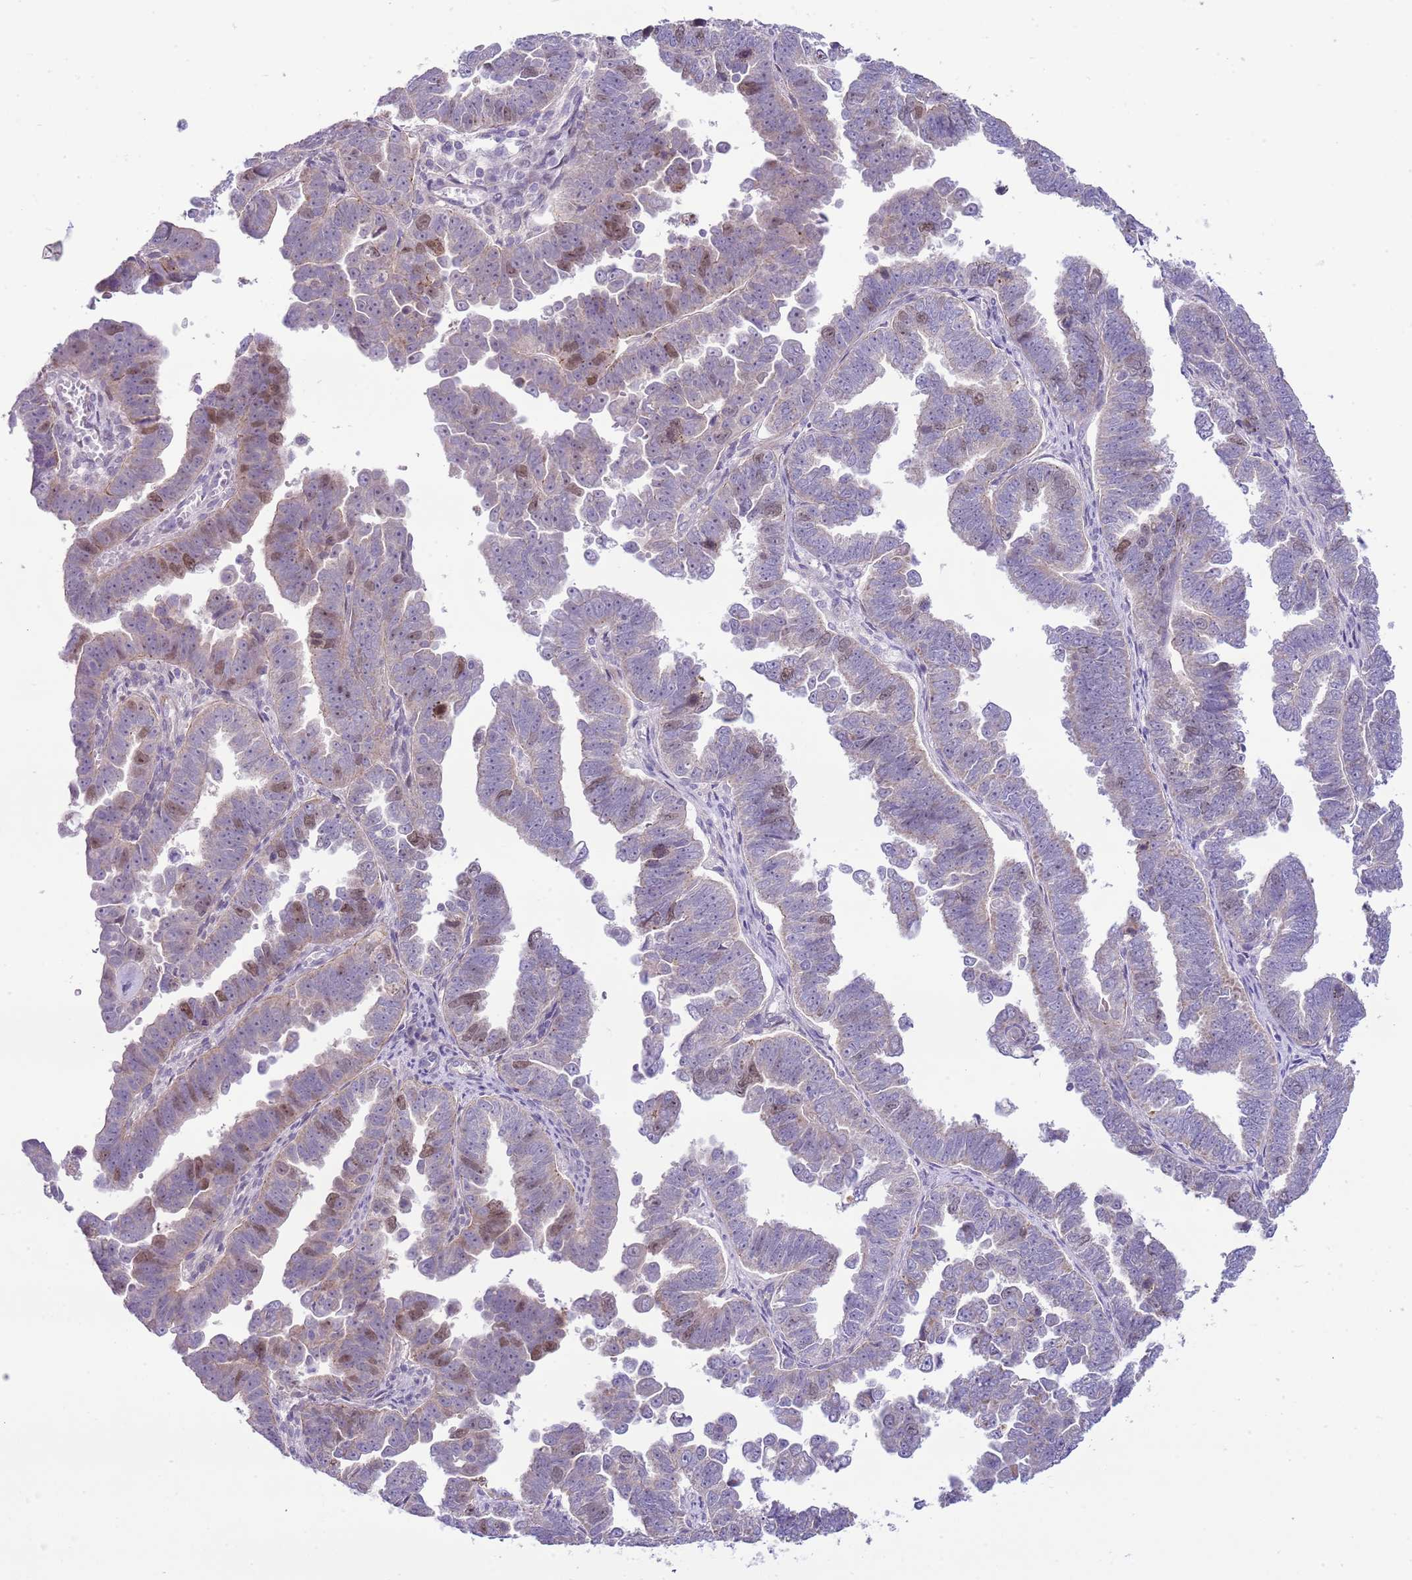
{"staining": {"intensity": "moderate", "quantity": "<25%", "location": "nuclear"}, "tissue": "endometrial cancer", "cell_type": "Tumor cells", "image_type": "cancer", "snomed": [{"axis": "morphology", "description": "Adenocarcinoma, NOS"}, {"axis": "topography", "description": "Endometrium"}], "caption": "Adenocarcinoma (endometrial) stained with immunohistochemistry (IHC) demonstrates moderate nuclear staining in approximately <25% of tumor cells. Using DAB (3,3'-diaminobenzidine) (brown) and hematoxylin (blue) stains, captured at high magnification using brightfield microscopy.", "gene": "FBRSL1", "patient": {"sex": "female", "age": 75}}